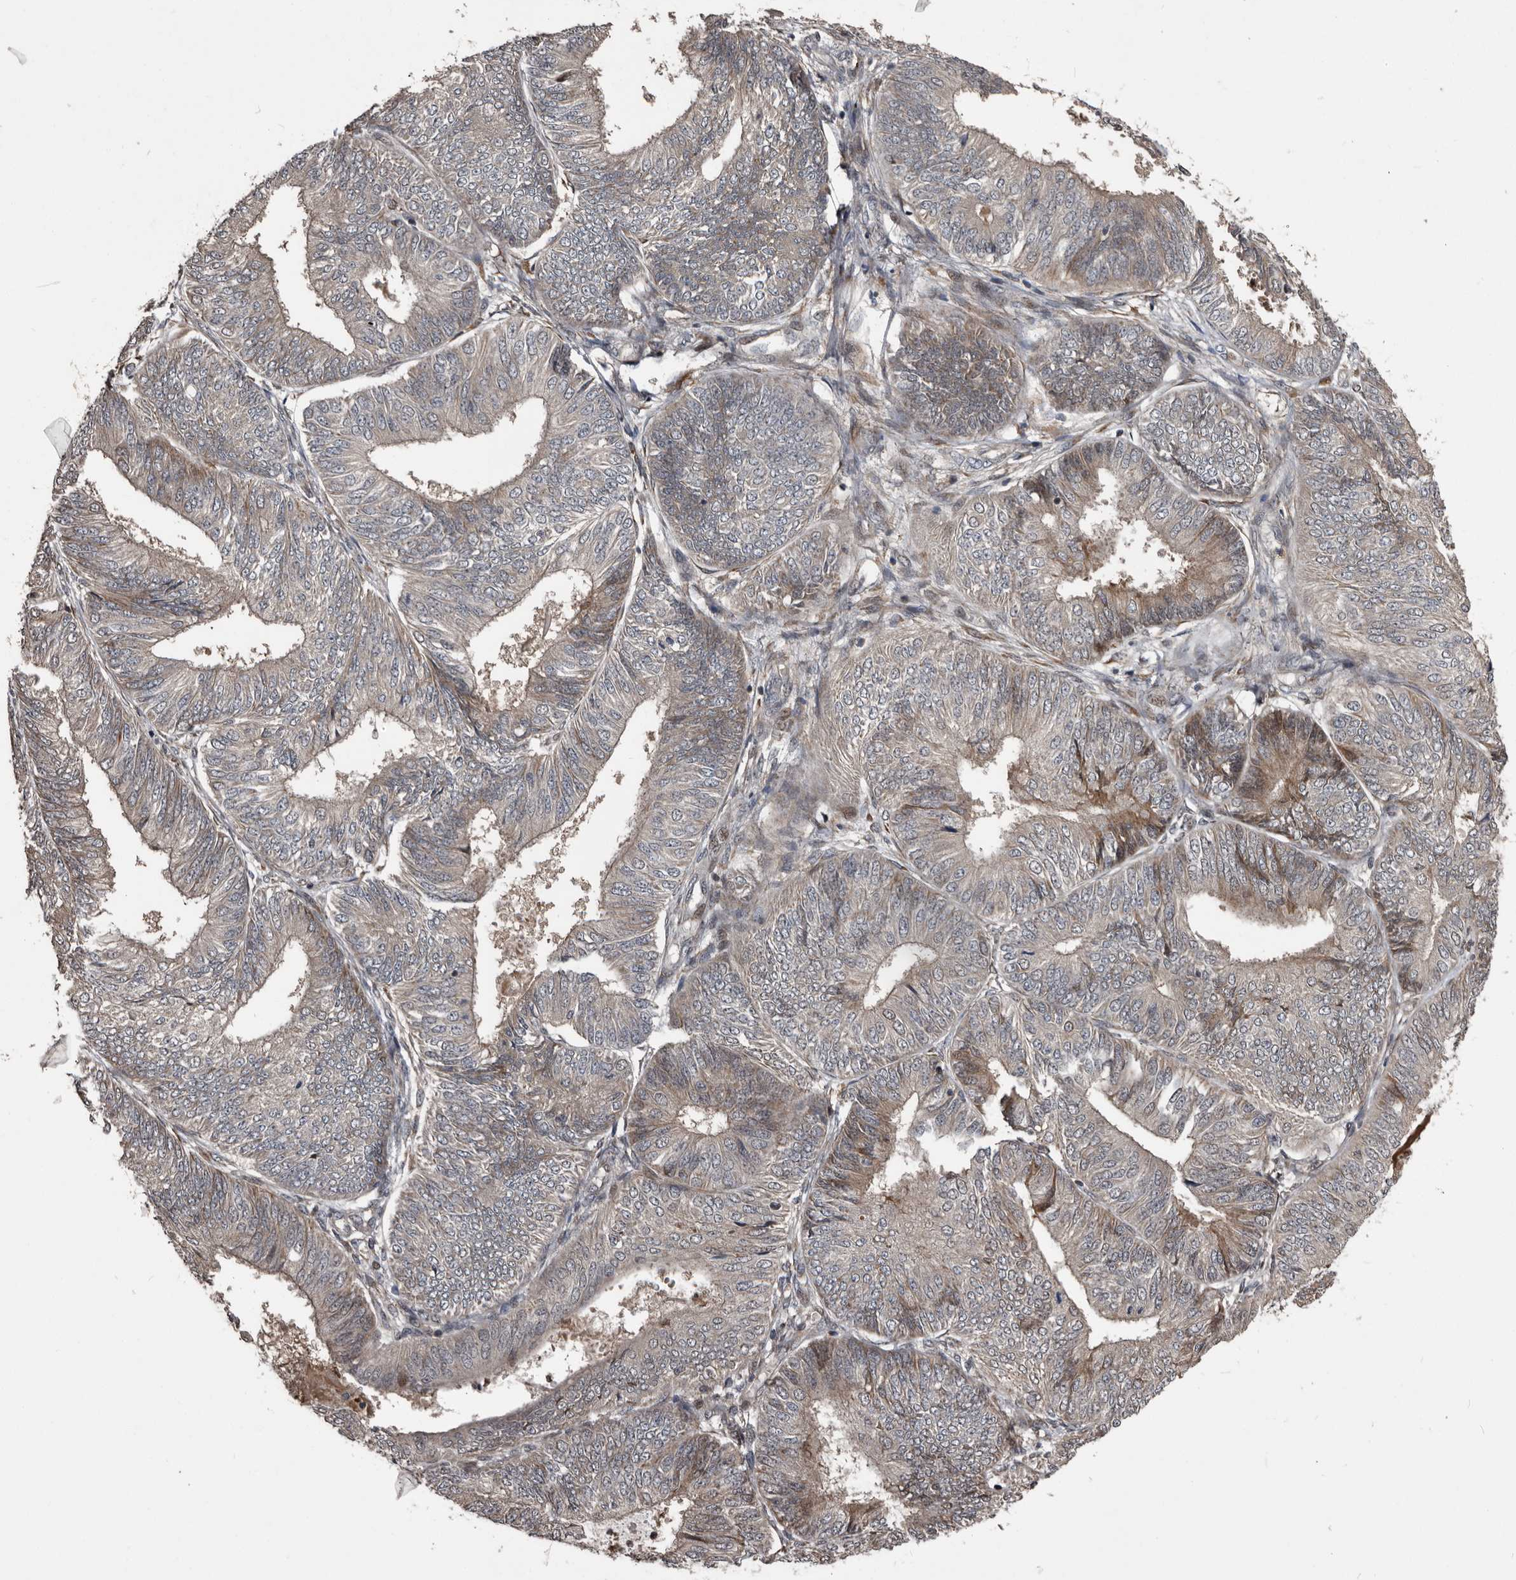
{"staining": {"intensity": "weak", "quantity": "<25%", "location": "cytoplasmic/membranous"}, "tissue": "endometrial cancer", "cell_type": "Tumor cells", "image_type": "cancer", "snomed": [{"axis": "morphology", "description": "Adenocarcinoma, NOS"}, {"axis": "topography", "description": "Endometrium"}], "caption": "Immunohistochemical staining of endometrial cancer (adenocarcinoma) displays no significant staining in tumor cells.", "gene": "SERTAD4", "patient": {"sex": "female", "age": 58}}